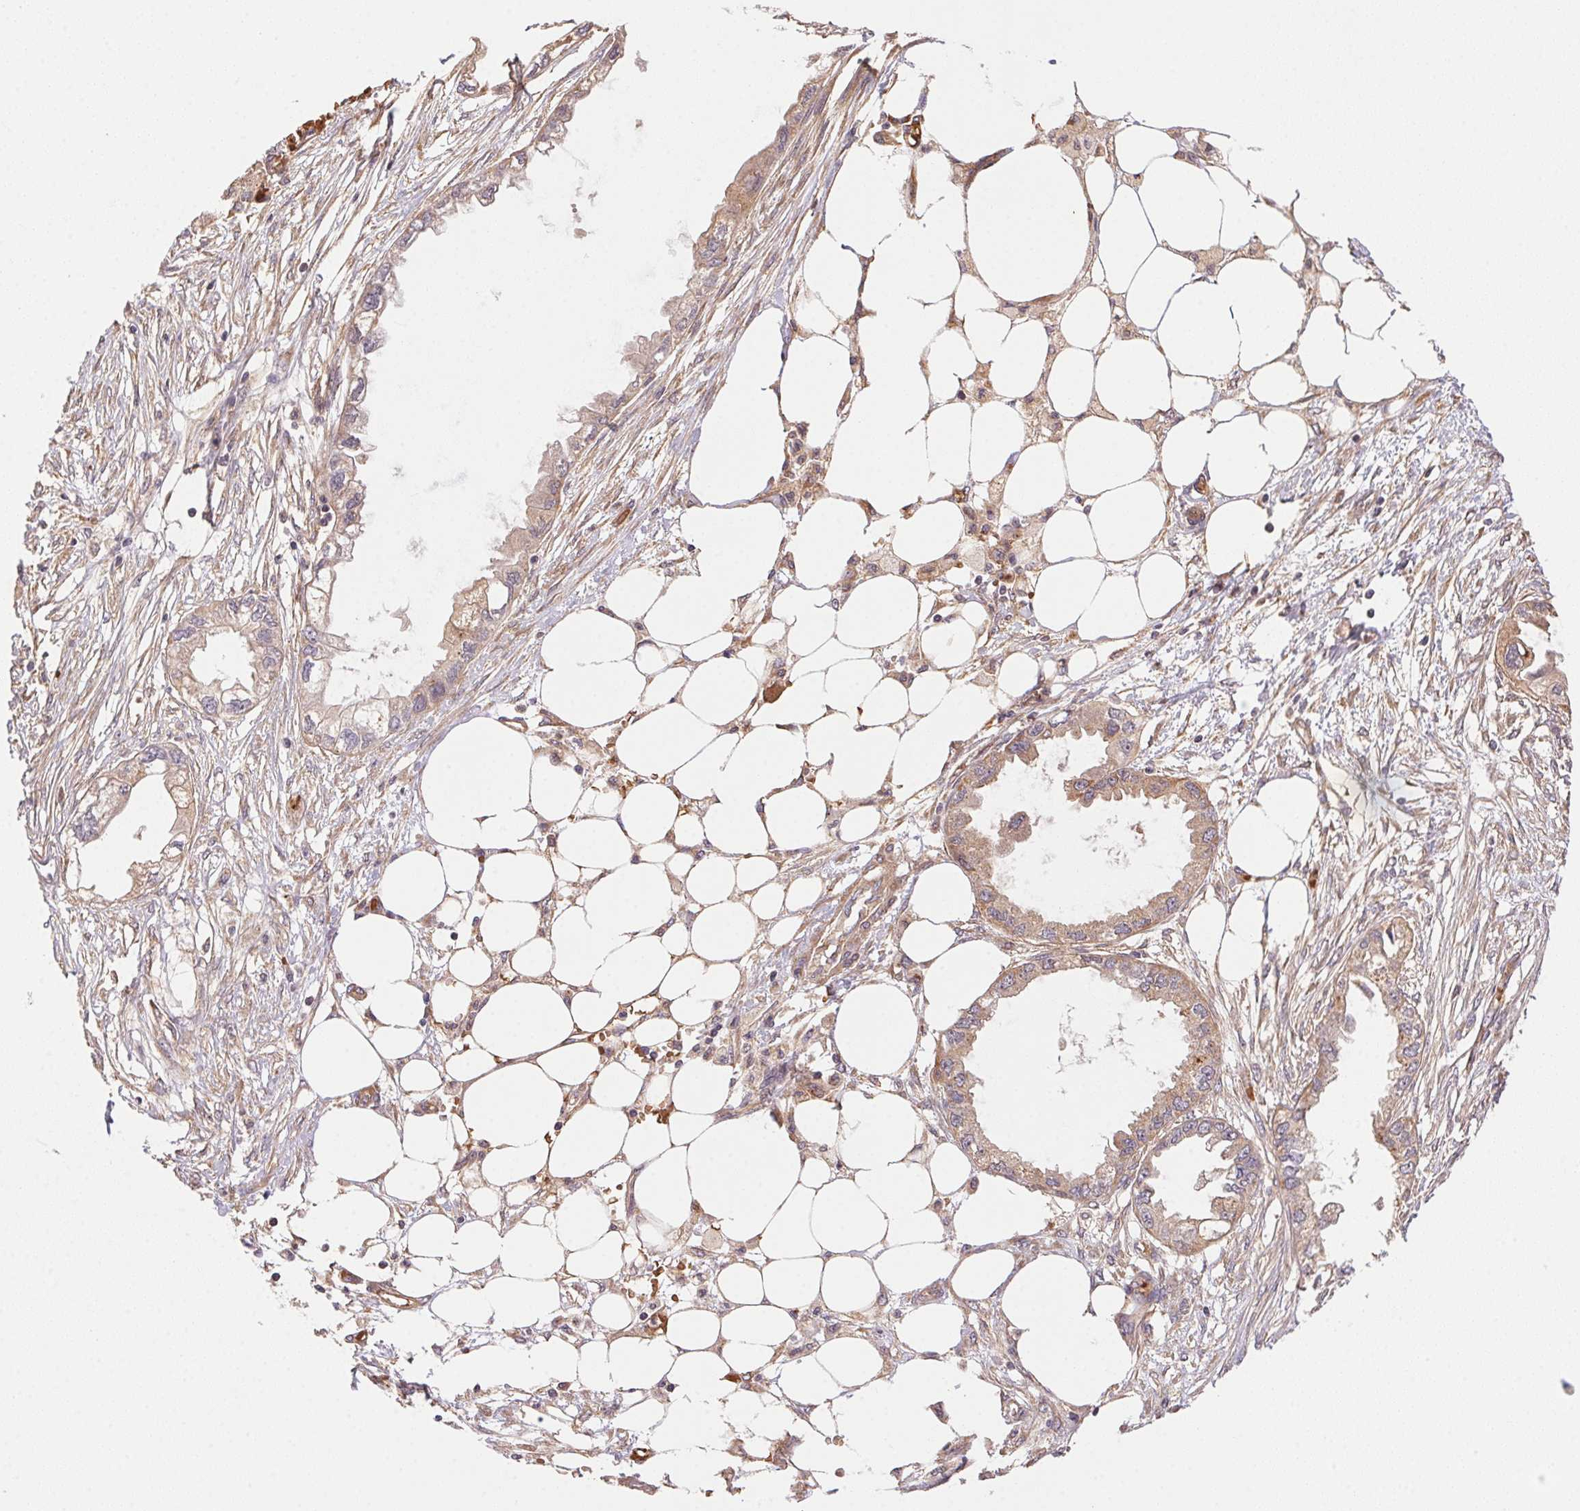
{"staining": {"intensity": "weak", "quantity": ">75%", "location": "cytoplasmic/membranous"}, "tissue": "endometrial cancer", "cell_type": "Tumor cells", "image_type": "cancer", "snomed": [{"axis": "morphology", "description": "Adenocarcinoma, NOS"}, {"axis": "morphology", "description": "Adenocarcinoma, metastatic, NOS"}, {"axis": "topography", "description": "Adipose tissue"}, {"axis": "topography", "description": "Endometrium"}], "caption": "Endometrial cancer stained with IHC shows weak cytoplasmic/membranous positivity in approximately >75% of tumor cells.", "gene": "USE1", "patient": {"sex": "female", "age": 67}}